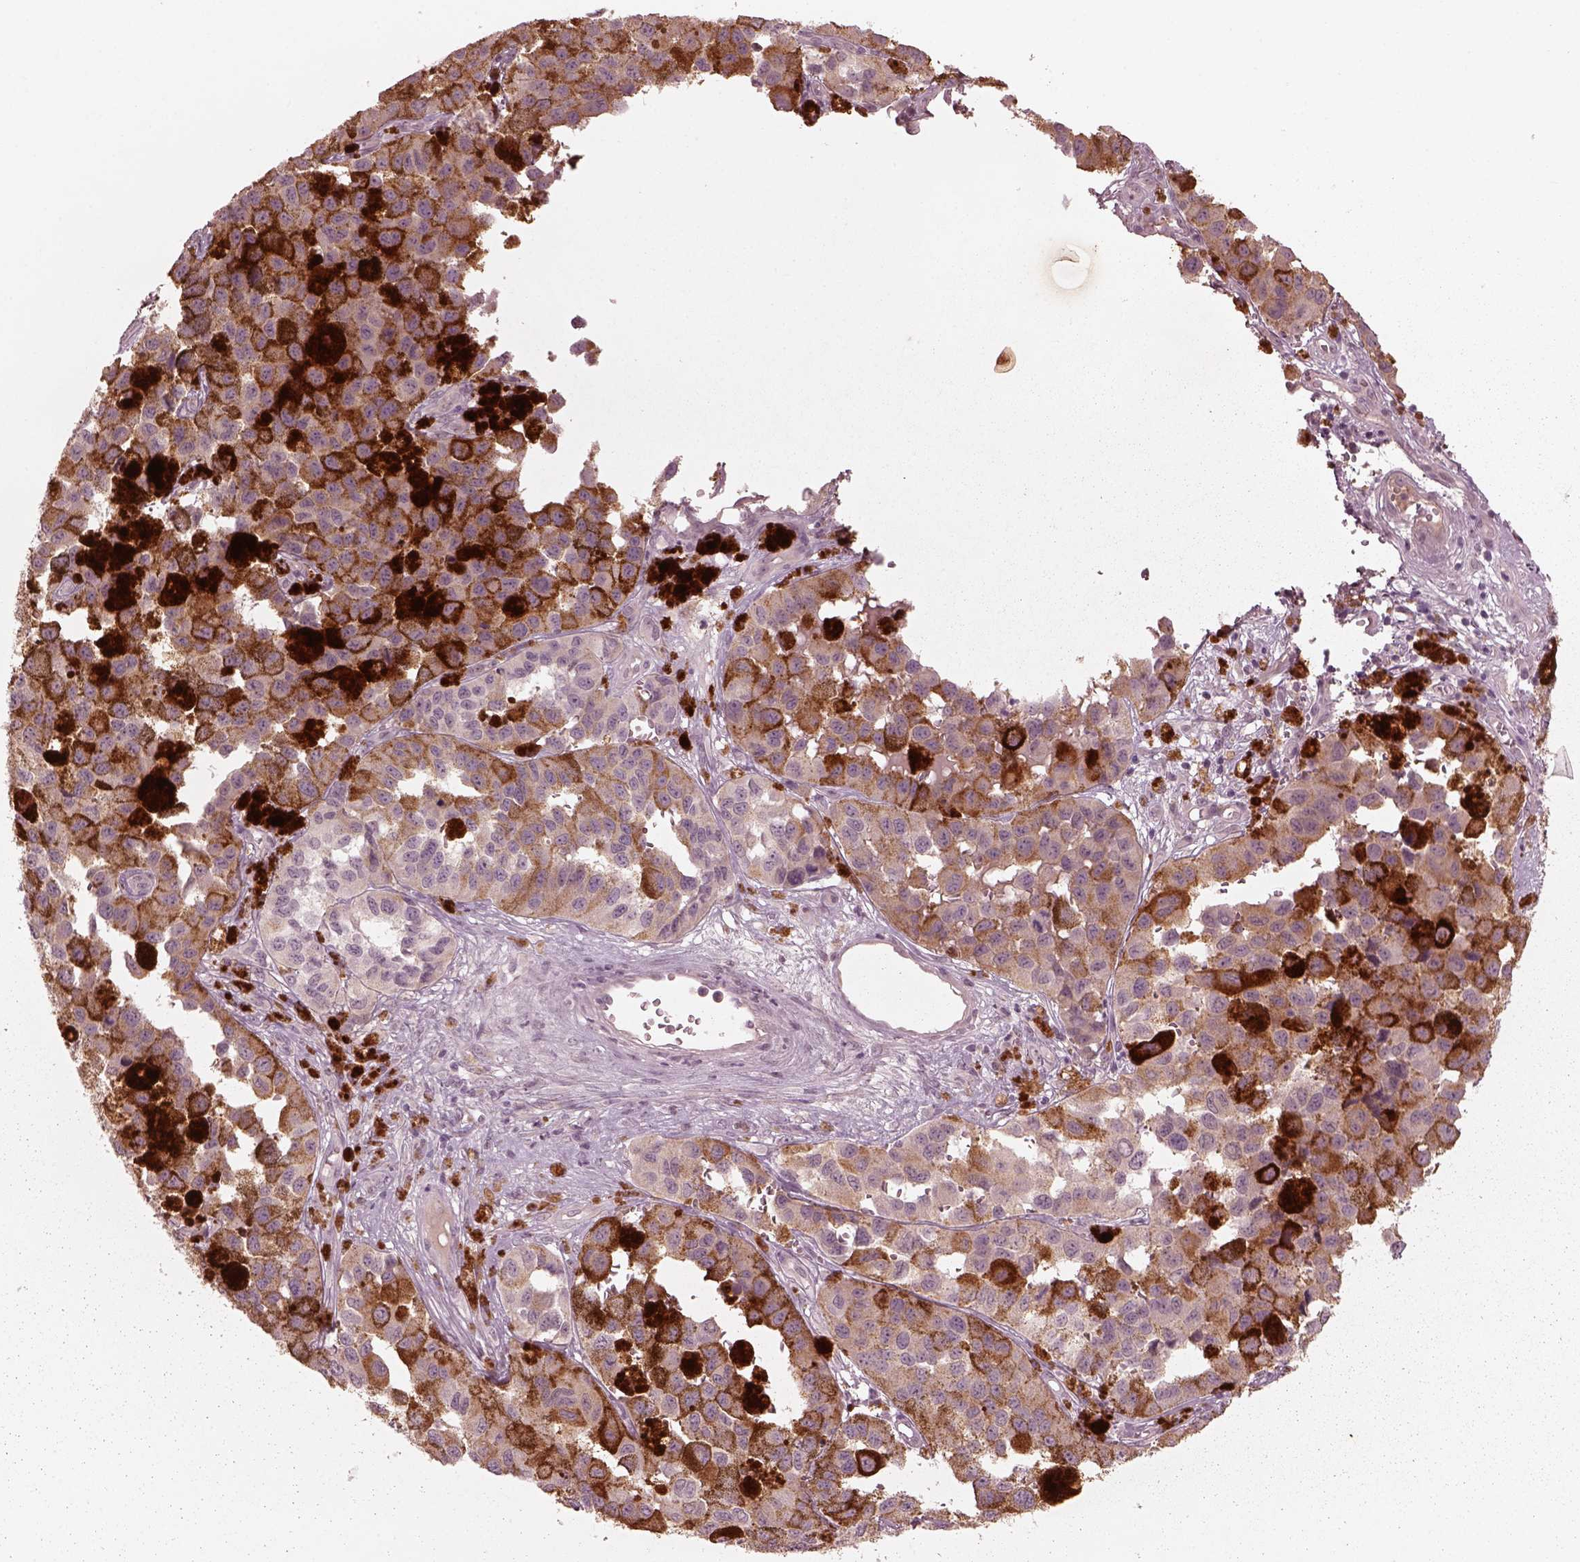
{"staining": {"intensity": "moderate", "quantity": "<25%", "location": "cytoplasmic/membranous"}, "tissue": "melanoma", "cell_type": "Tumor cells", "image_type": "cancer", "snomed": [{"axis": "morphology", "description": "Malignant melanoma, NOS"}, {"axis": "topography", "description": "Skin"}], "caption": "High-power microscopy captured an immunohistochemistry (IHC) image of malignant melanoma, revealing moderate cytoplasmic/membranous positivity in about <25% of tumor cells.", "gene": "VWA5B1", "patient": {"sex": "female", "age": 58}}